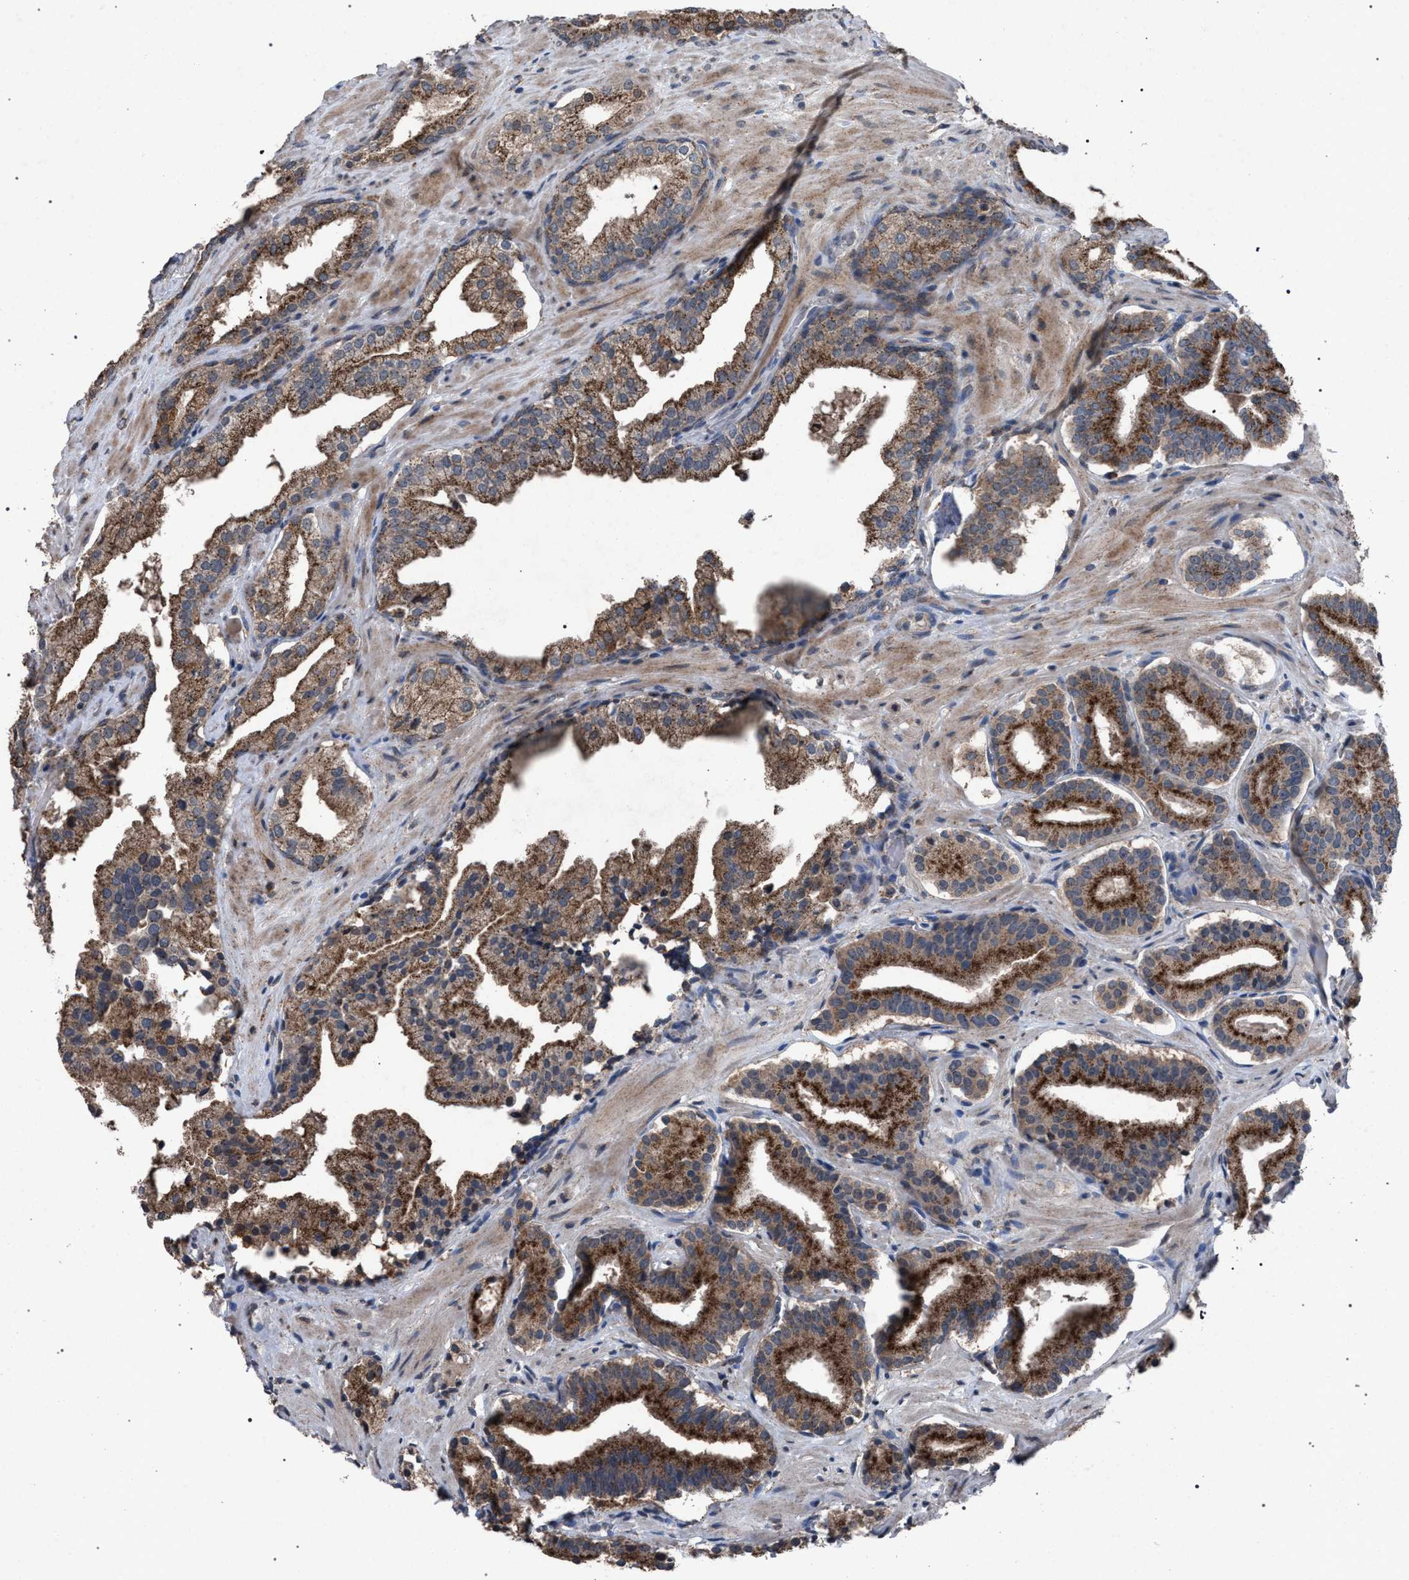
{"staining": {"intensity": "moderate", "quantity": ">75%", "location": "cytoplasmic/membranous"}, "tissue": "prostate cancer", "cell_type": "Tumor cells", "image_type": "cancer", "snomed": [{"axis": "morphology", "description": "Adenocarcinoma, Low grade"}, {"axis": "topography", "description": "Prostate"}], "caption": "Immunohistochemistry micrograph of prostate cancer (low-grade adenocarcinoma) stained for a protein (brown), which reveals medium levels of moderate cytoplasmic/membranous staining in about >75% of tumor cells.", "gene": "HSD17B4", "patient": {"sex": "male", "age": 51}}